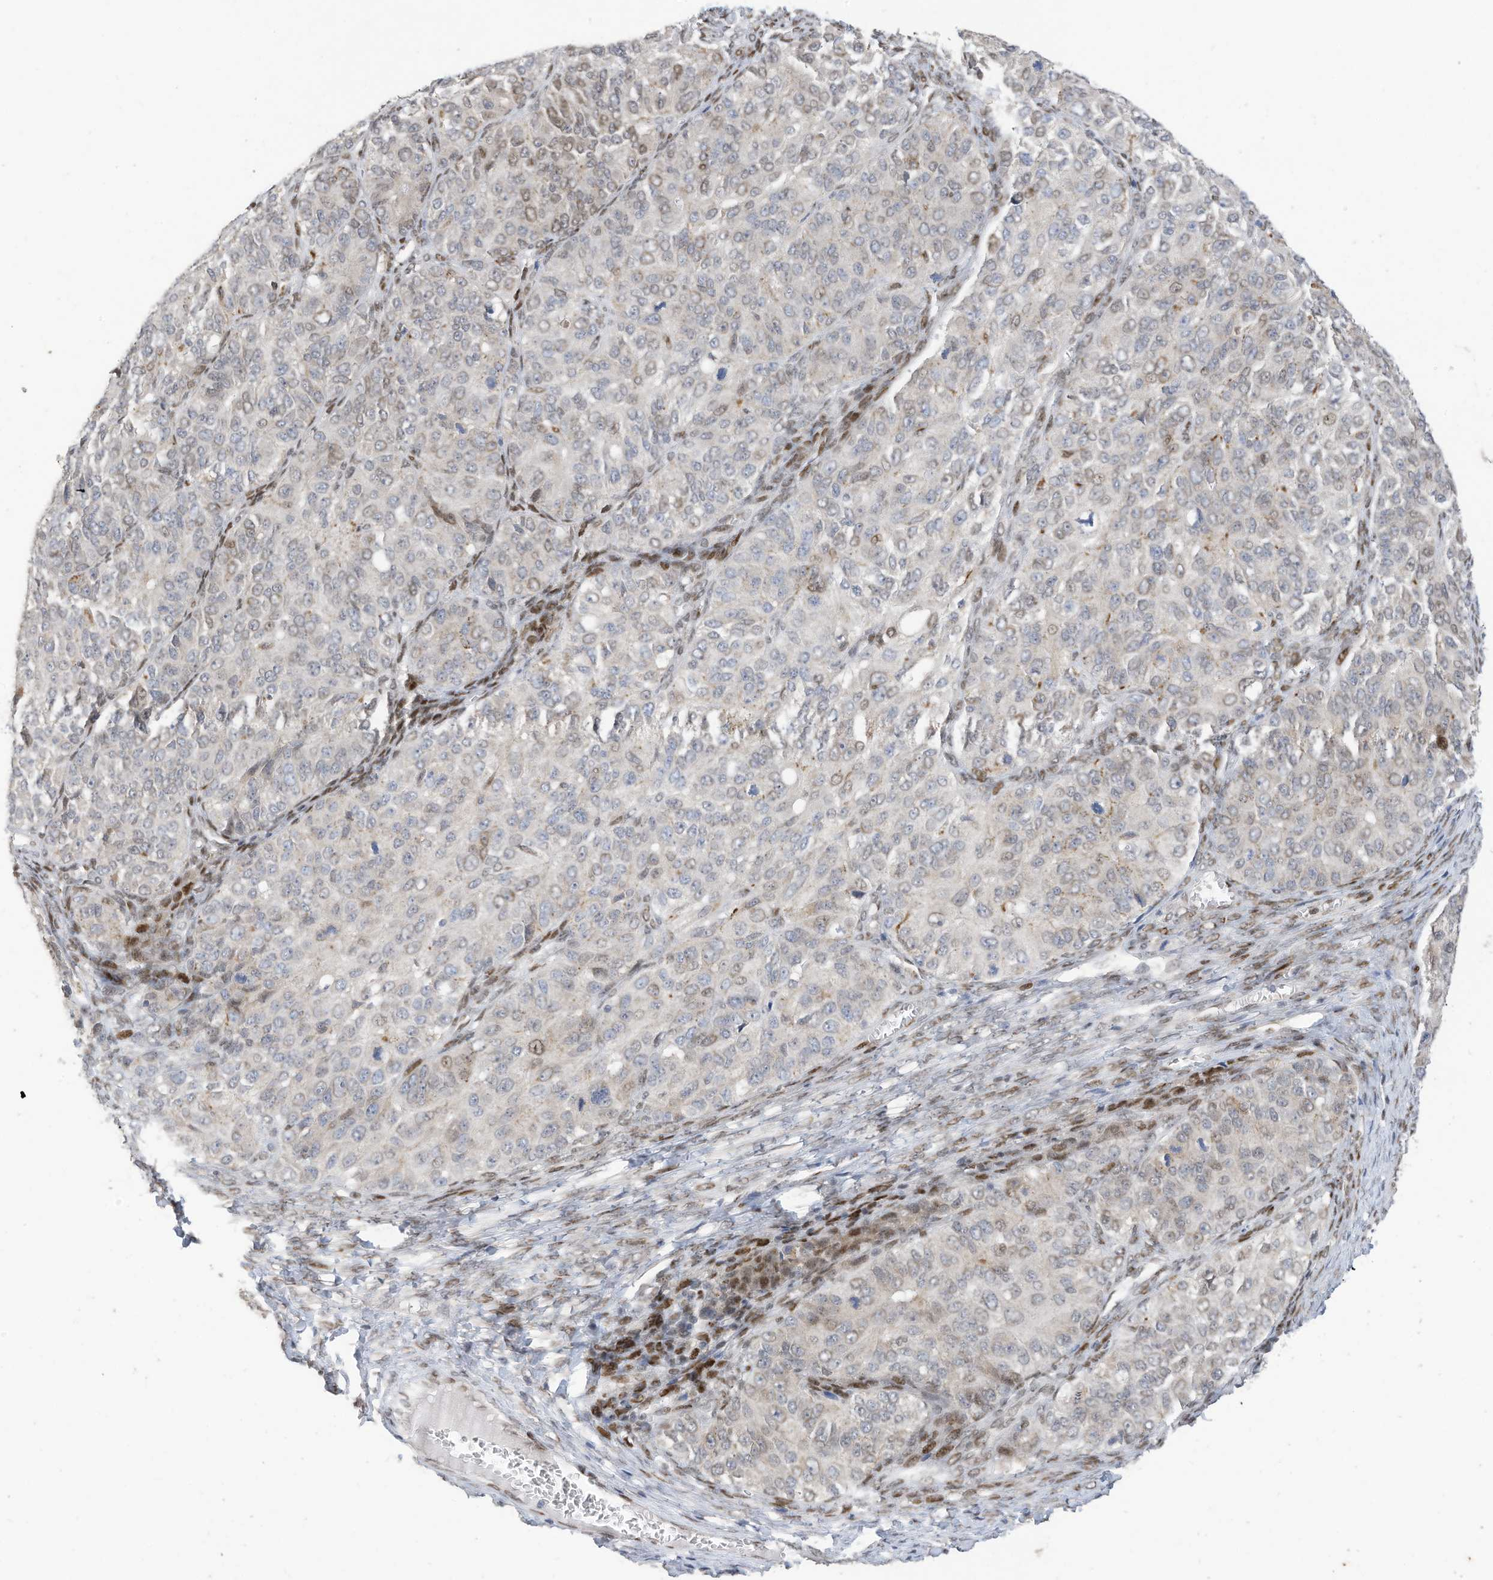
{"staining": {"intensity": "weak", "quantity": "25%-75%", "location": "nuclear"}, "tissue": "ovarian cancer", "cell_type": "Tumor cells", "image_type": "cancer", "snomed": [{"axis": "morphology", "description": "Carcinoma, endometroid"}, {"axis": "topography", "description": "Ovary"}], "caption": "Protein staining demonstrates weak nuclear staining in about 25%-75% of tumor cells in endometroid carcinoma (ovarian).", "gene": "RABL3", "patient": {"sex": "female", "age": 51}}